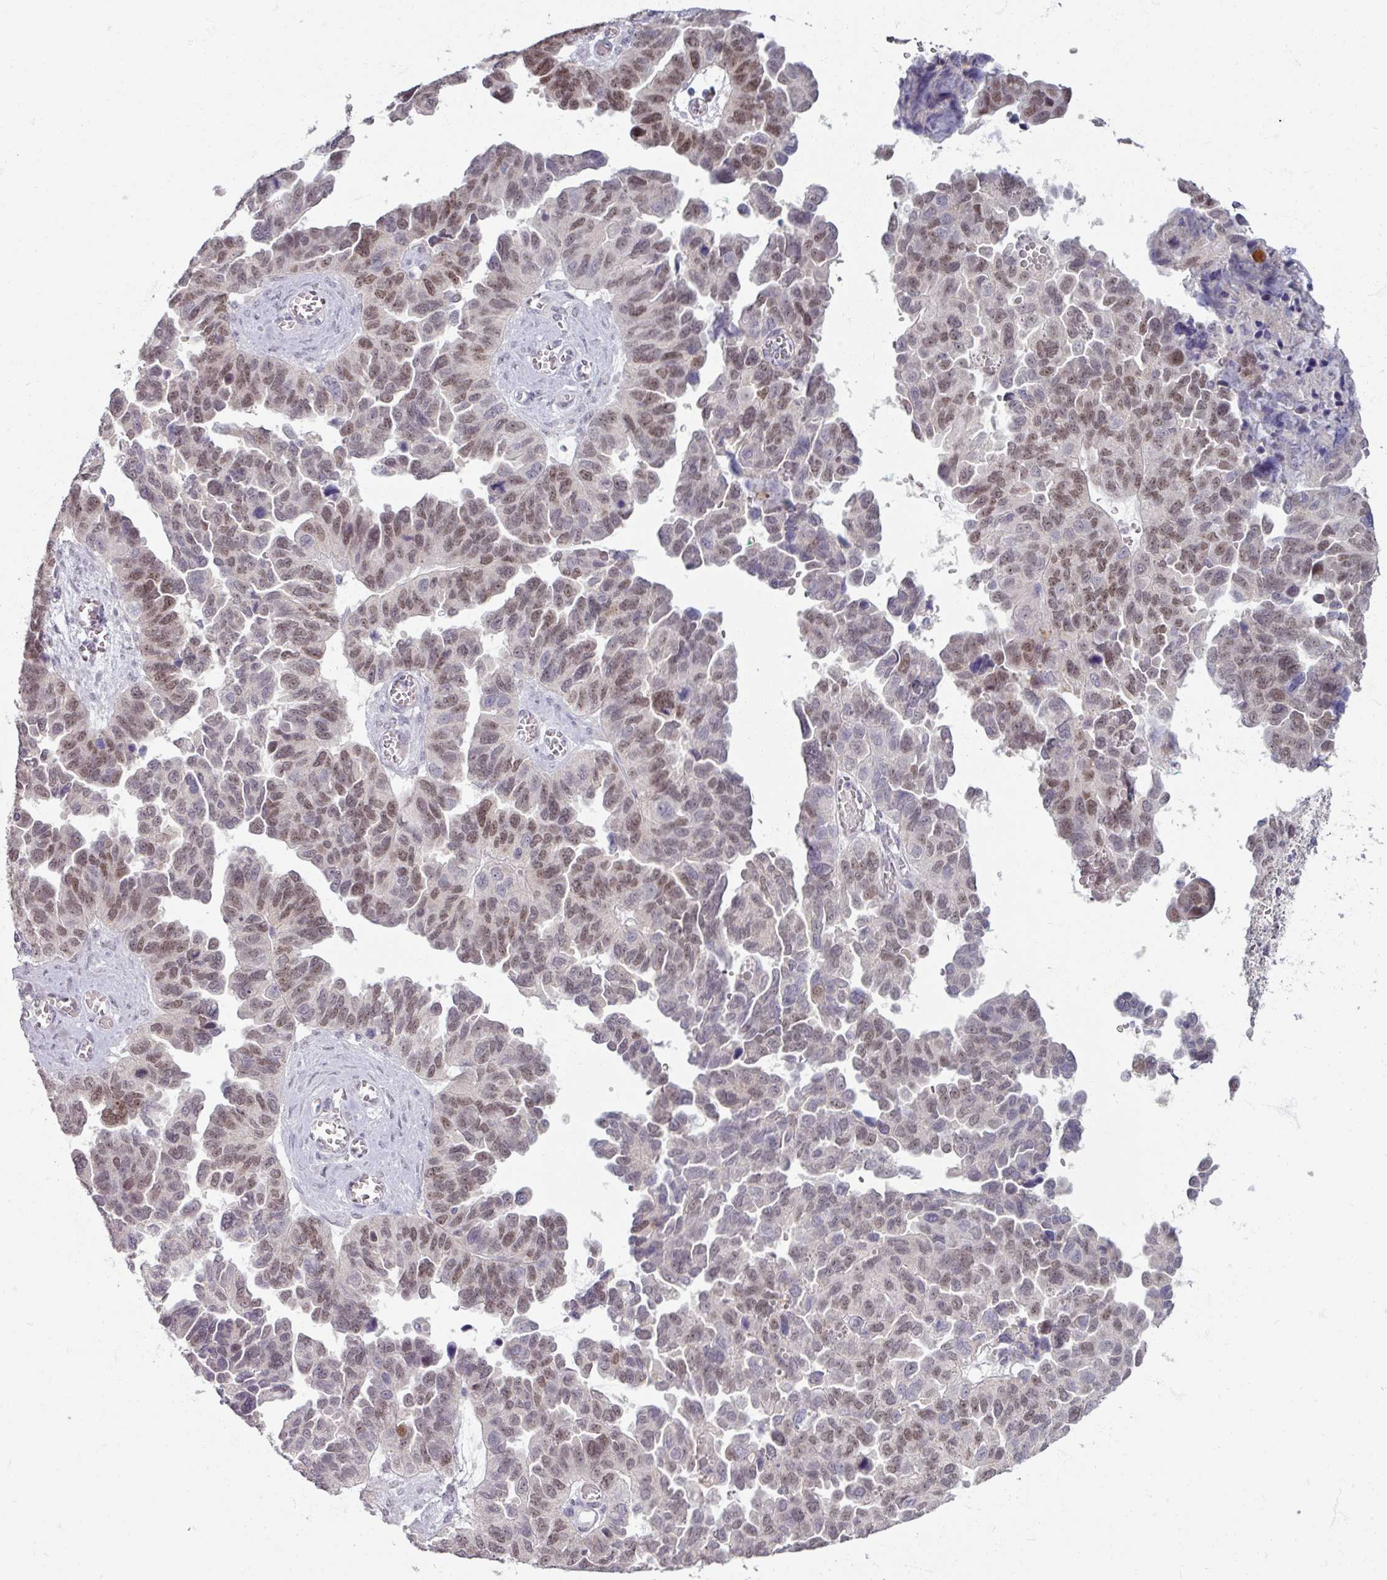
{"staining": {"intensity": "weak", "quantity": "25%-75%", "location": "nuclear"}, "tissue": "ovarian cancer", "cell_type": "Tumor cells", "image_type": "cancer", "snomed": [{"axis": "morphology", "description": "Cystadenocarcinoma, serous, NOS"}, {"axis": "topography", "description": "Ovary"}], "caption": "The histopathology image demonstrates immunohistochemical staining of serous cystadenocarcinoma (ovarian). There is weak nuclear staining is present in approximately 25%-75% of tumor cells.", "gene": "SOX11", "patient": {"sex": "female", "age": 64}}